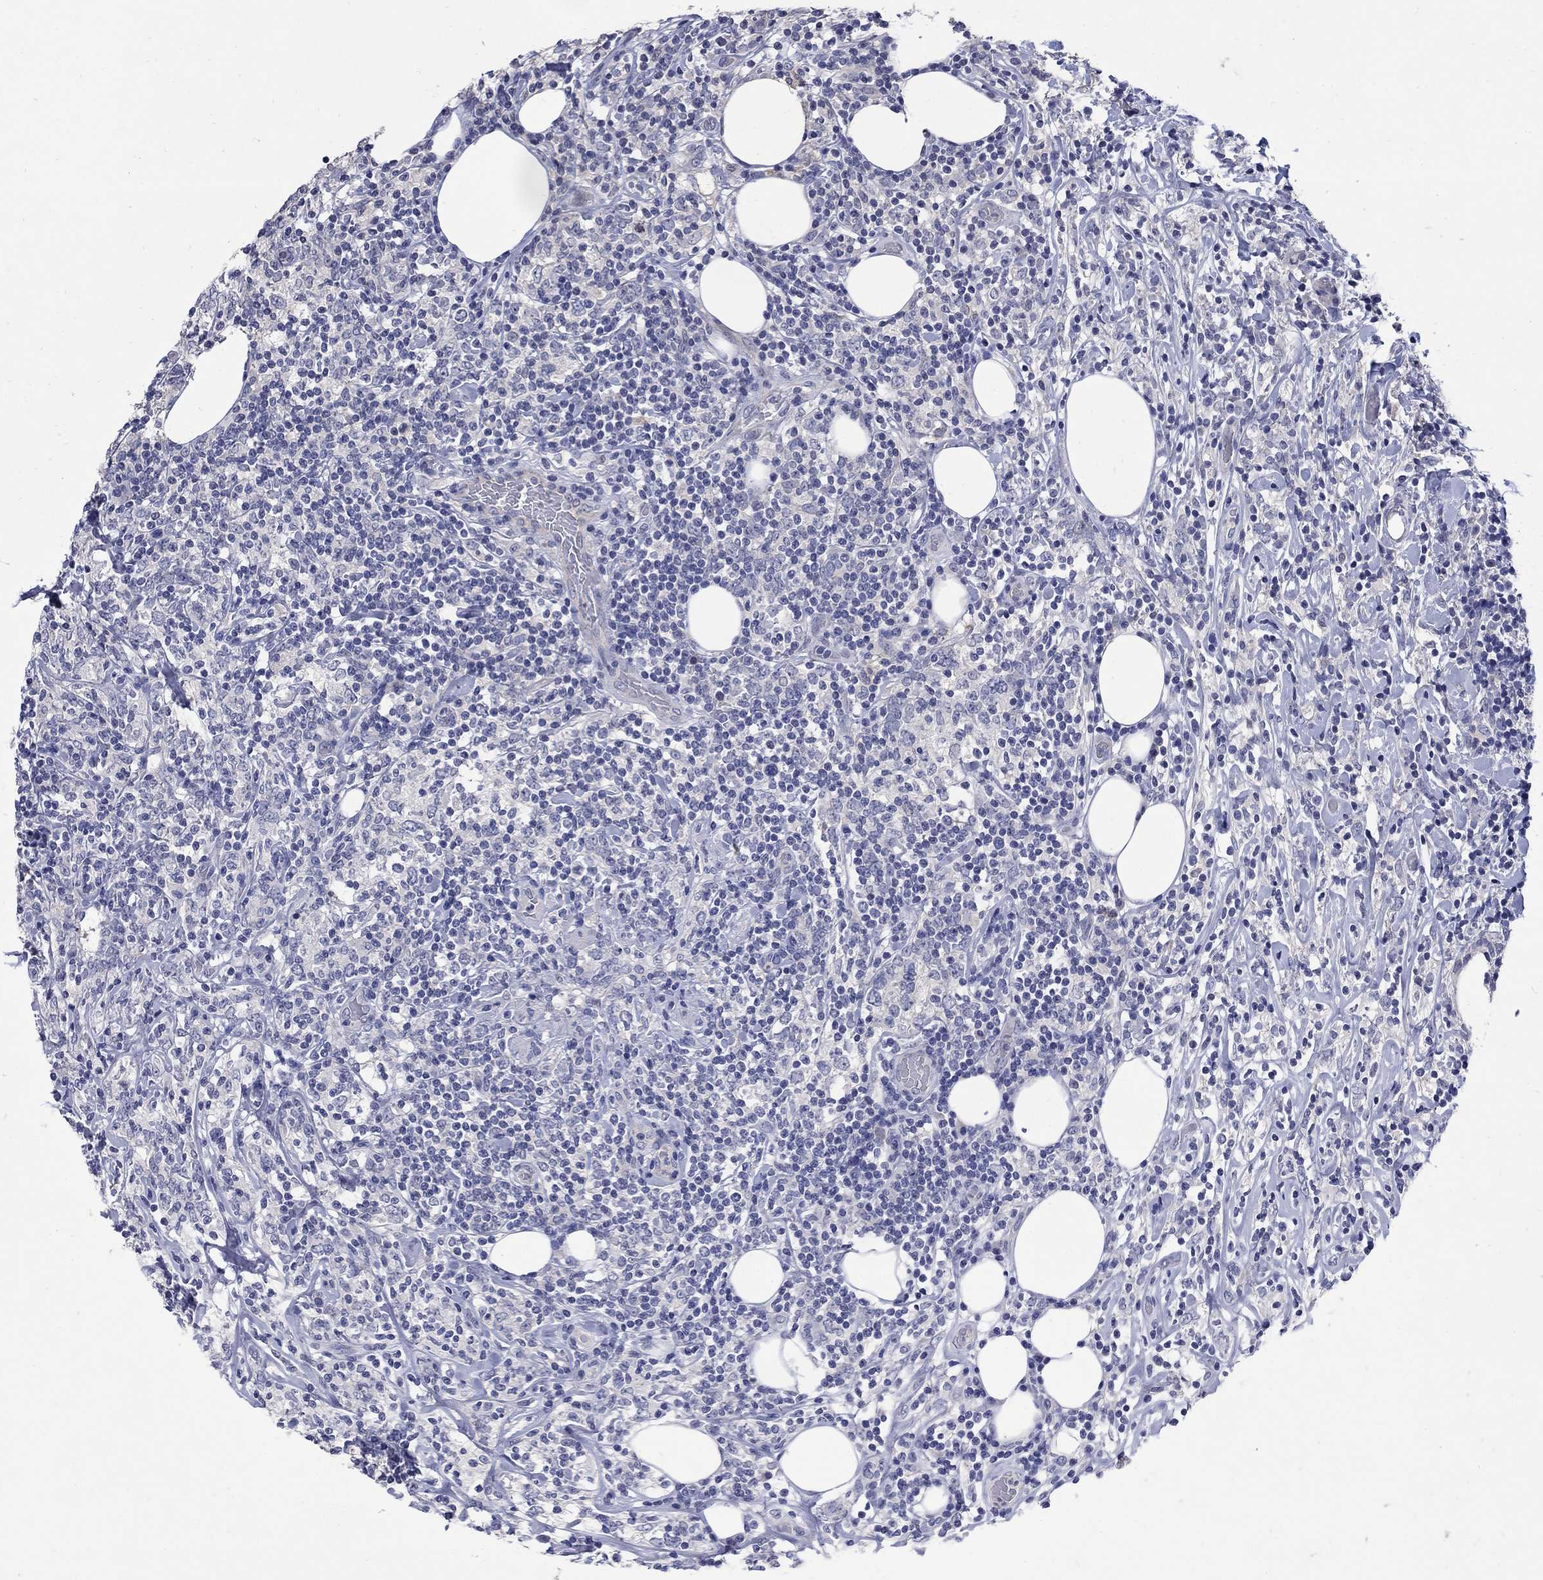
{"staining": {"intensity": "negative", "quantity": "none", "location": "none"}, "tissue": "lymphoma", "cell_type": "Tumor cells", "image_type": "cancer", "snomed": [{"axis": "morphology", "description": "Malignant lymphoma, non-Hodgkin's type, High grade"}, {"axis": "topography", "description": "Lymph node"}], "caption": "Immunohistochemistry (IHC) micrograph of lymphoma stained for a protein (brown), which exhibits no positivity in tumor cells.", "gene": "CETN1", "patient": {"sex": "female", "age": 84}}